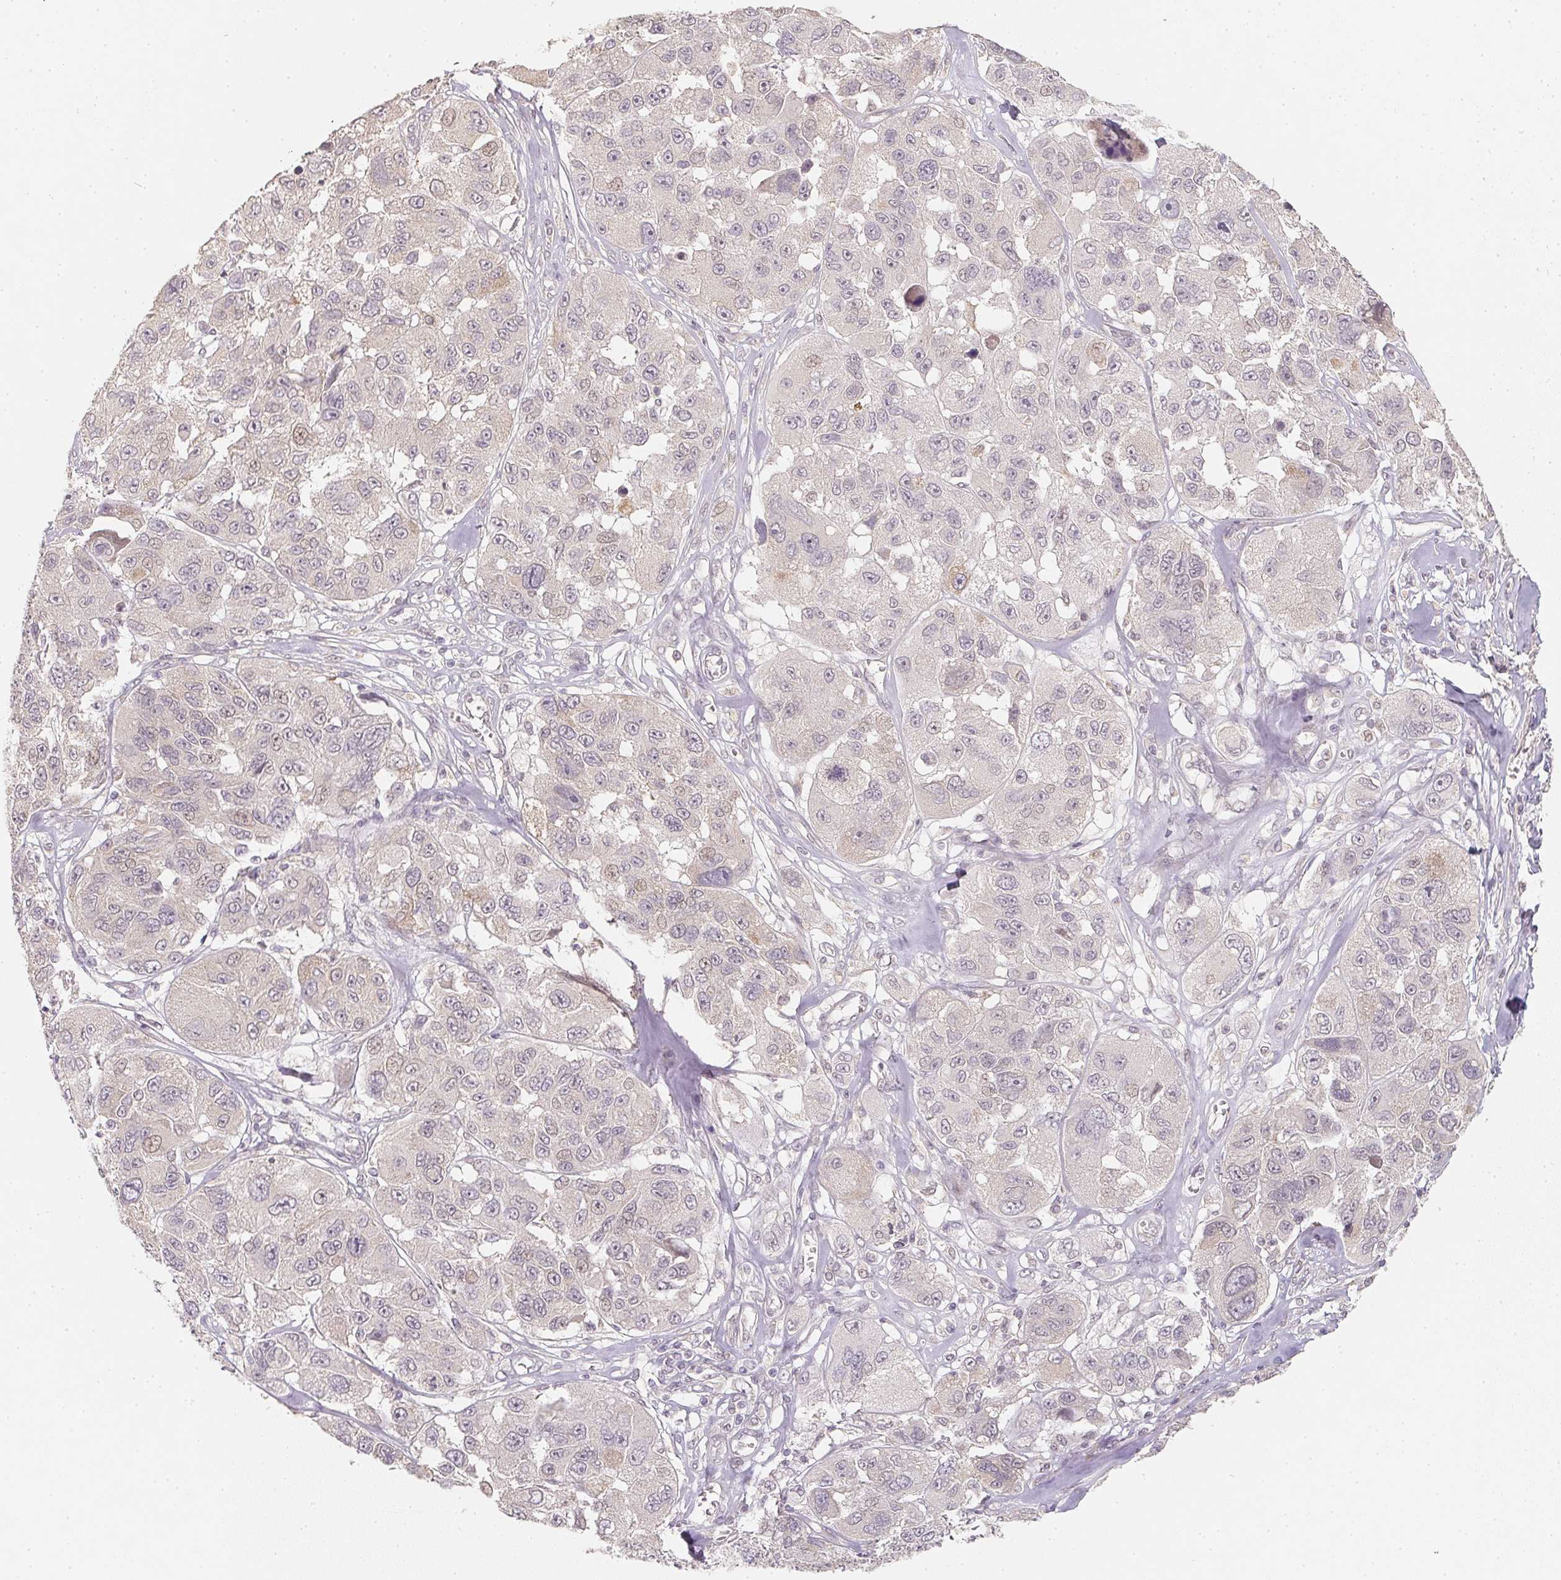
{"staining": {"intensity": "negative", "quantity": "none", "location": "none"}, "tissue": "melanoma", "cell_type": "Tumor cells", "image_type": "cancer", "snomed": [{"axis": "morphology", "description": "Malignant melanoma, NOS"}, {"axis": "topography", "description": "Skin"}], "caption": "An immunohistochemistry micrograph of melanoma is shown. There is no staining in tumor cells of melanoma. (Brightfield microscopy of DAB (3,3'-diaminobenzidine) immunohistochemistry at high magnification).", "gene": "SOAT1", "patient": {"sex": "female", "age": 66}}